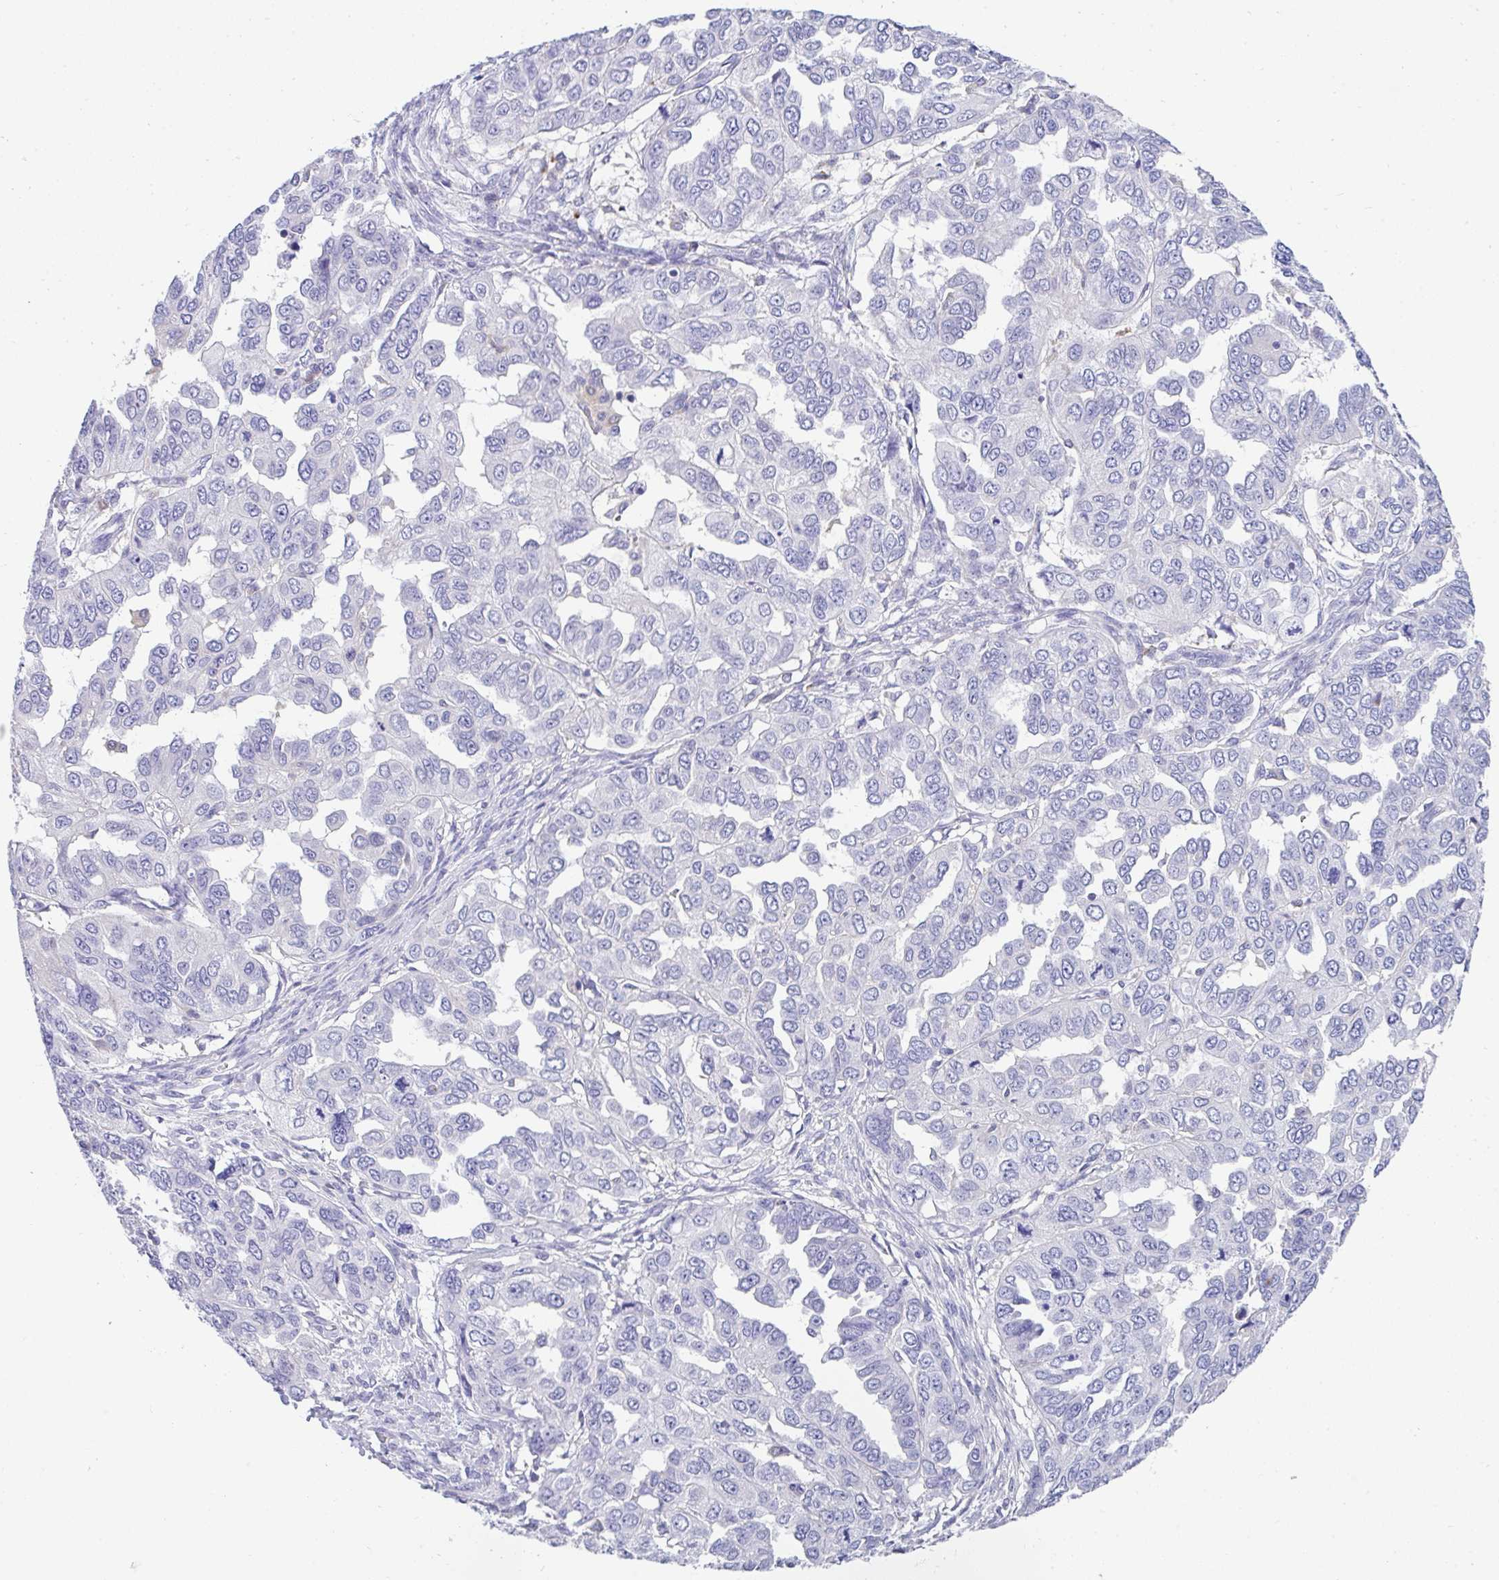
{"staining": {"intensity": "negative", "quantity": "none", "location": "none"}, "tissue": "ovarian cancer", "cell_type": "Tumor cells", "image_type": "cancer", "snomed": [{"axis": "morphology", "description": "Cystadenocarcinoma, serous, NOS"}, {"axis": "topography", "description": "Ovary"}], "caption": "Human ovarian cancer (serous cystadenocarcinoma) stained for a protein using immunohistochemistry (IHC) reveals no staining in tumor cells.", "gene": "ZNF33A", "patient": {"sex": "female", "age": 53}}